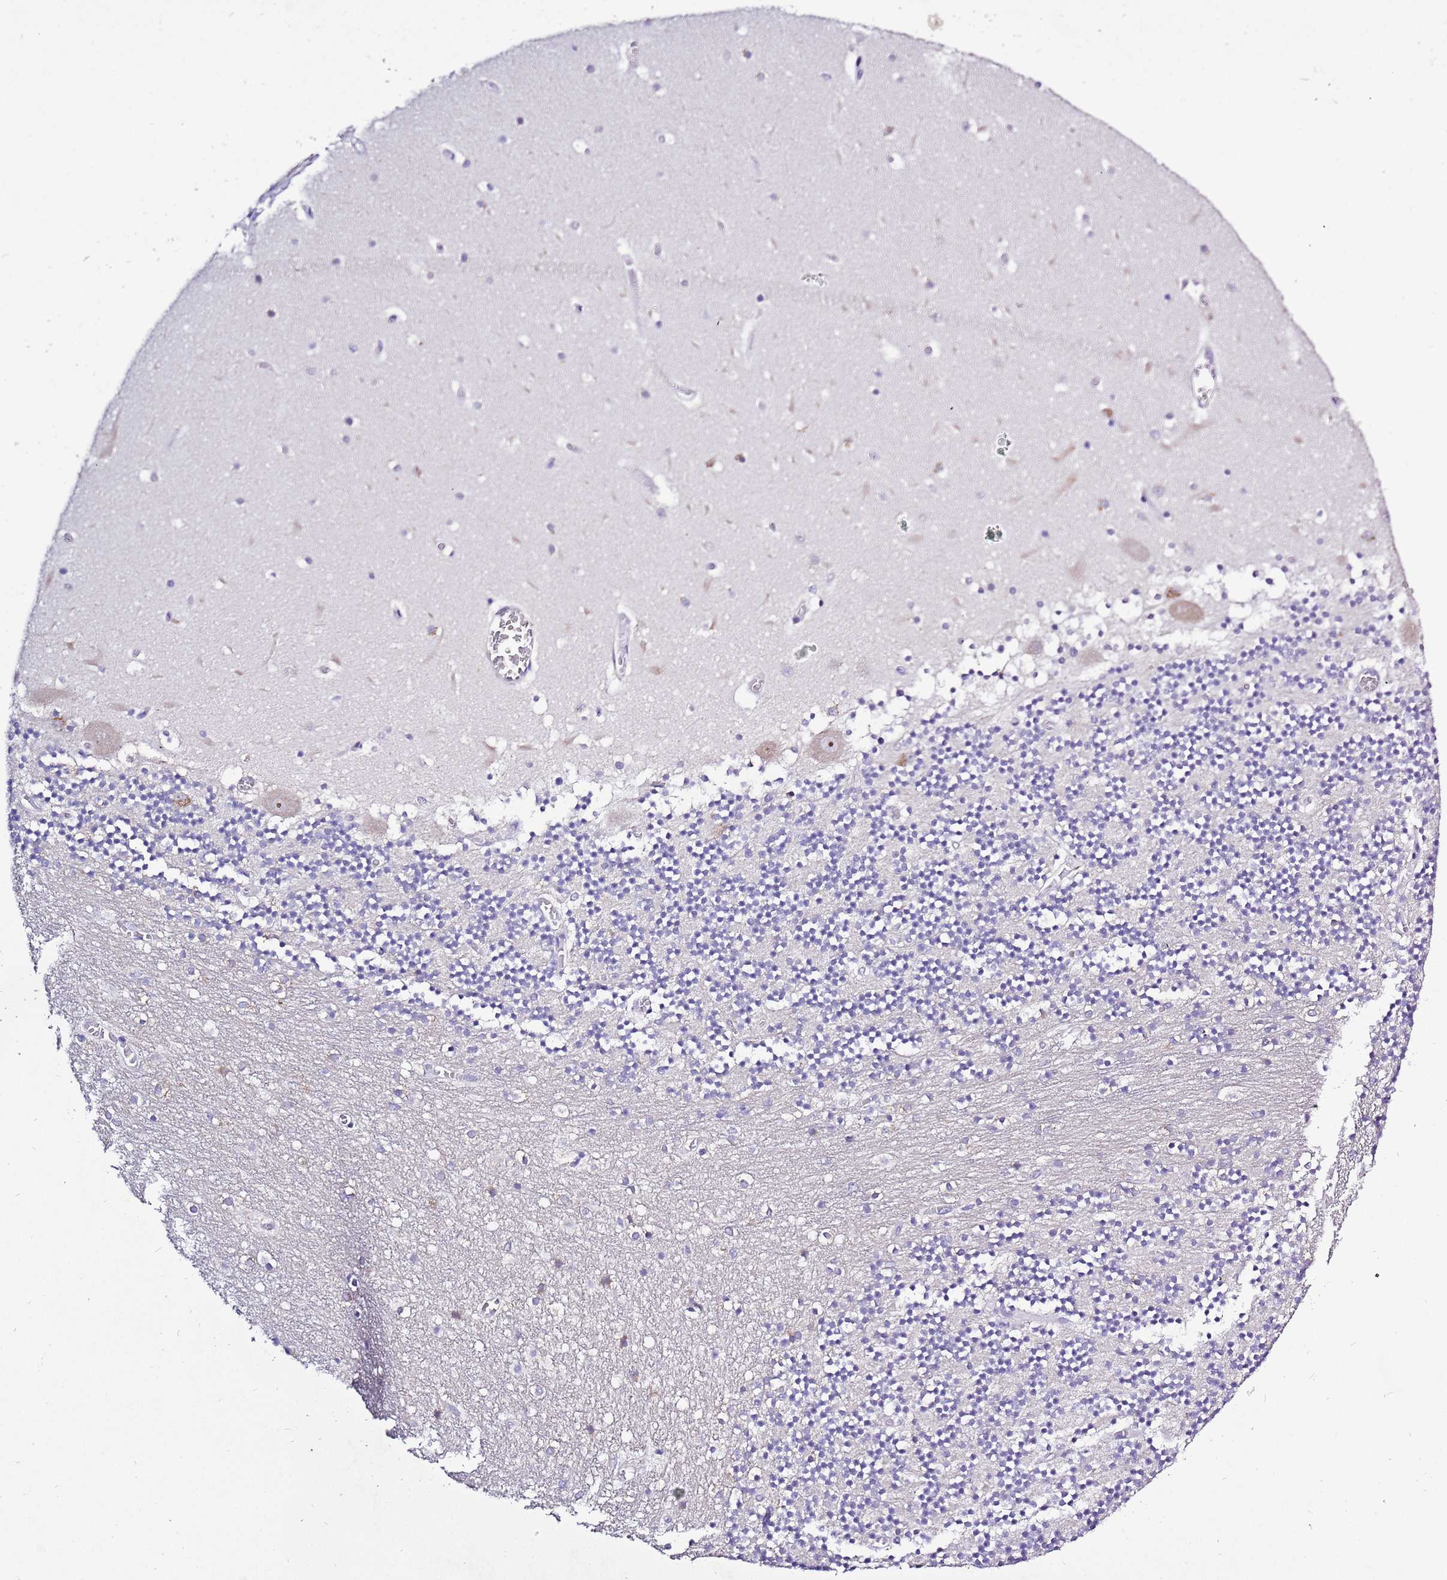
{"staining": {"intensity": "negative", "quantity": "none", "location": "none"}, "tissue": "cerebellum", "cell_type": "Cells in granular layer", "image_type": "normal", "snomed": [{"axis": "morphology", "description": "Normal tissue, NOS"}, {"axis": "topography", "description": "Cerebellum"}], "caption": "Photomicrograph shows no significant protein staining in cells in granular layer of normal cerebellum. (DAB (3,3'-diaminobenzidine) immunohistochemistry (IHC) visualized using brightfield microscopy, high magnification).", "gene": "GLCE", "patient": {"sex": "female", "age": 28}}